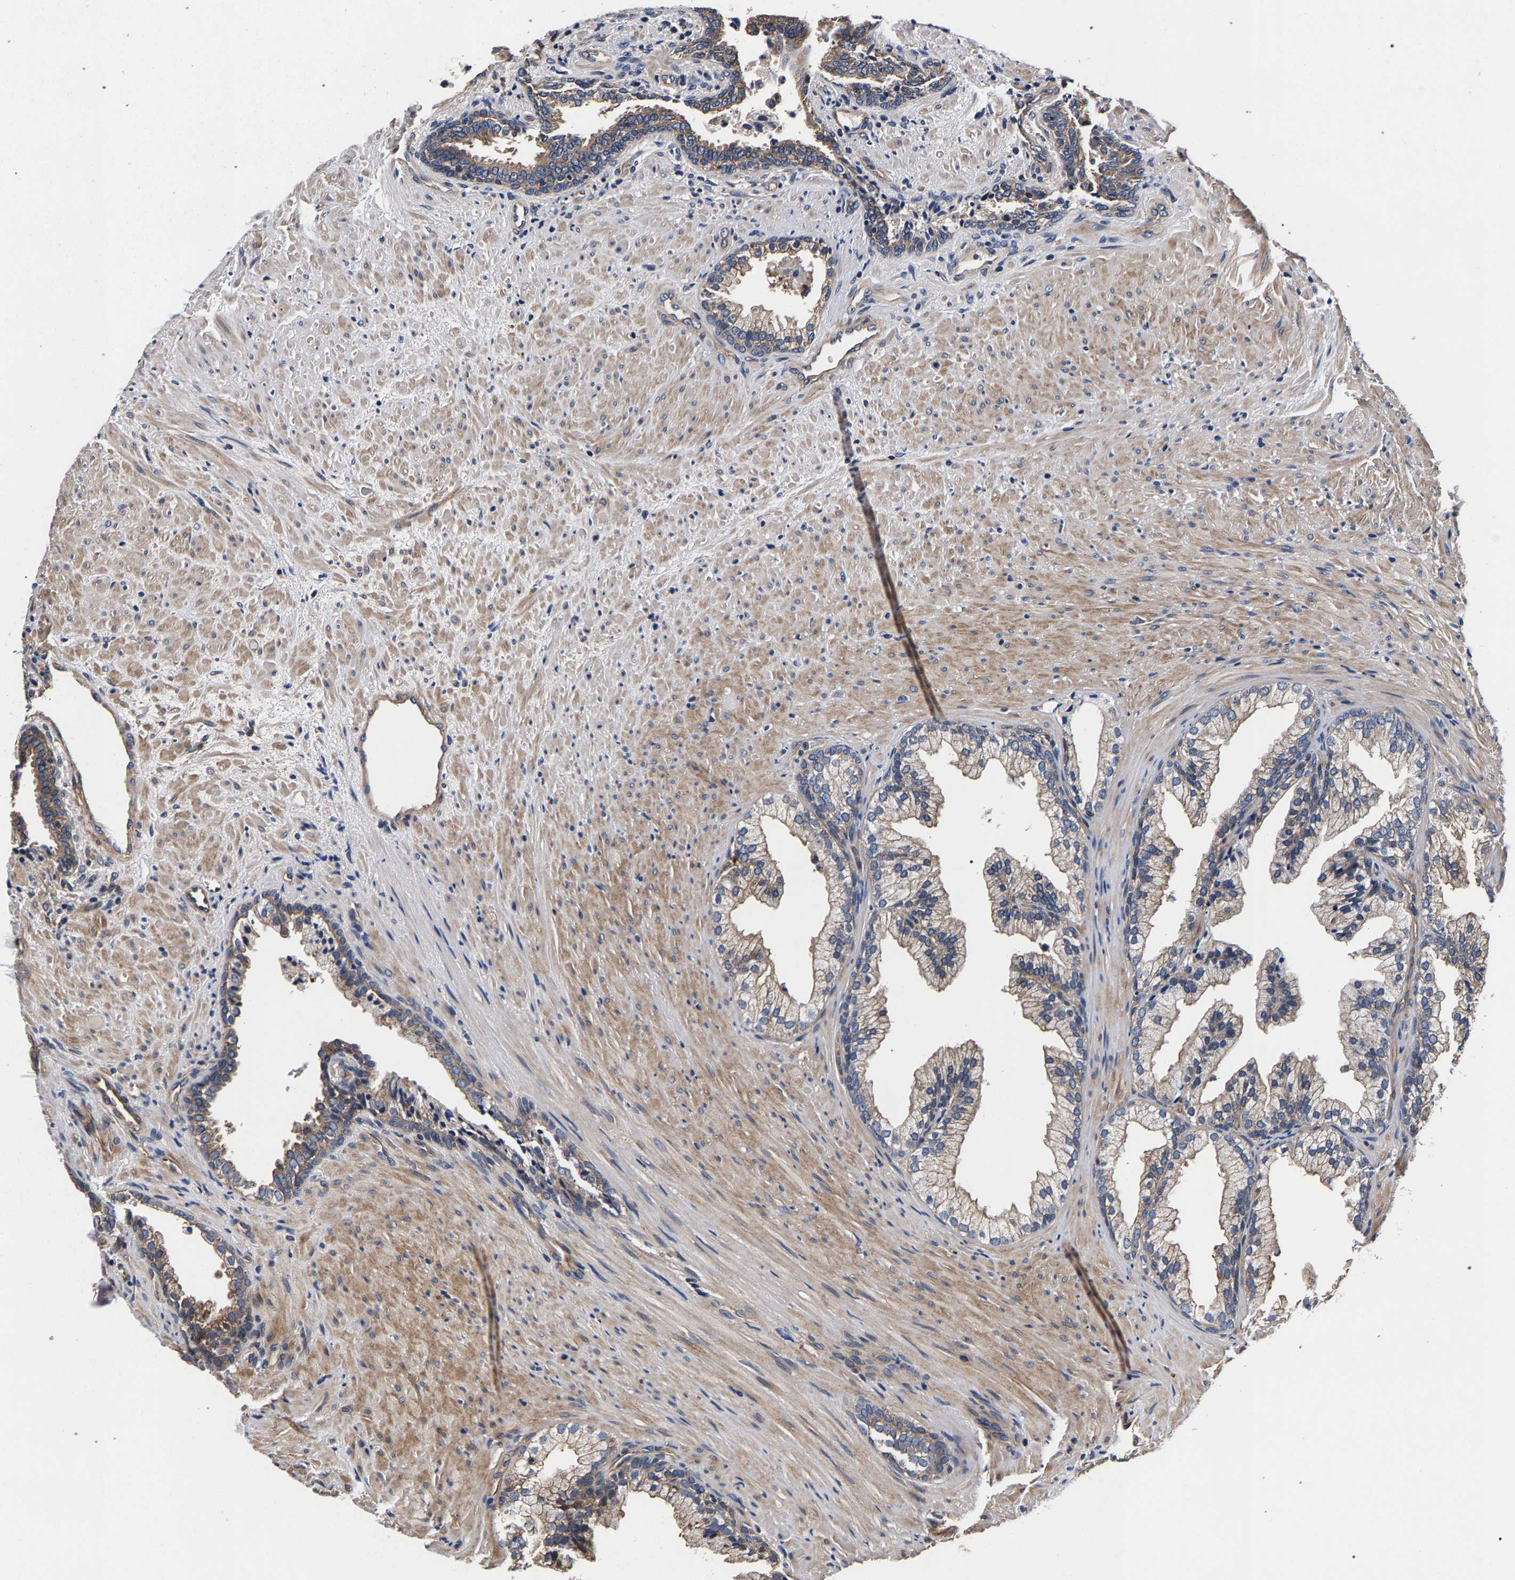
{"staining": {"intensity": "moderate", "quantity": "25%-75%", "location": "cytoplasmic/membranous"}, "tissue": "prostate", "cell_type": "Glandular cells", "image_type": "normal", "snomed": [{"axis": "morphology", "description": "Normal tissue, NOS"}, {"axis": "topography", "description": "Prostate"}], "caption": "Moderate cytoplasmic/membranous staining is identified in about 25%-75% of glandular cells in unremarkable prostate. The protein of interest is stained brown, and the nuclei are stained in blue (DAB (3,3'-diaminobenzidine) IHC with brightfield microscopy, high magnification).", "gene": "MARCHF7", "patient": {"sex": "male", "age": 76}}